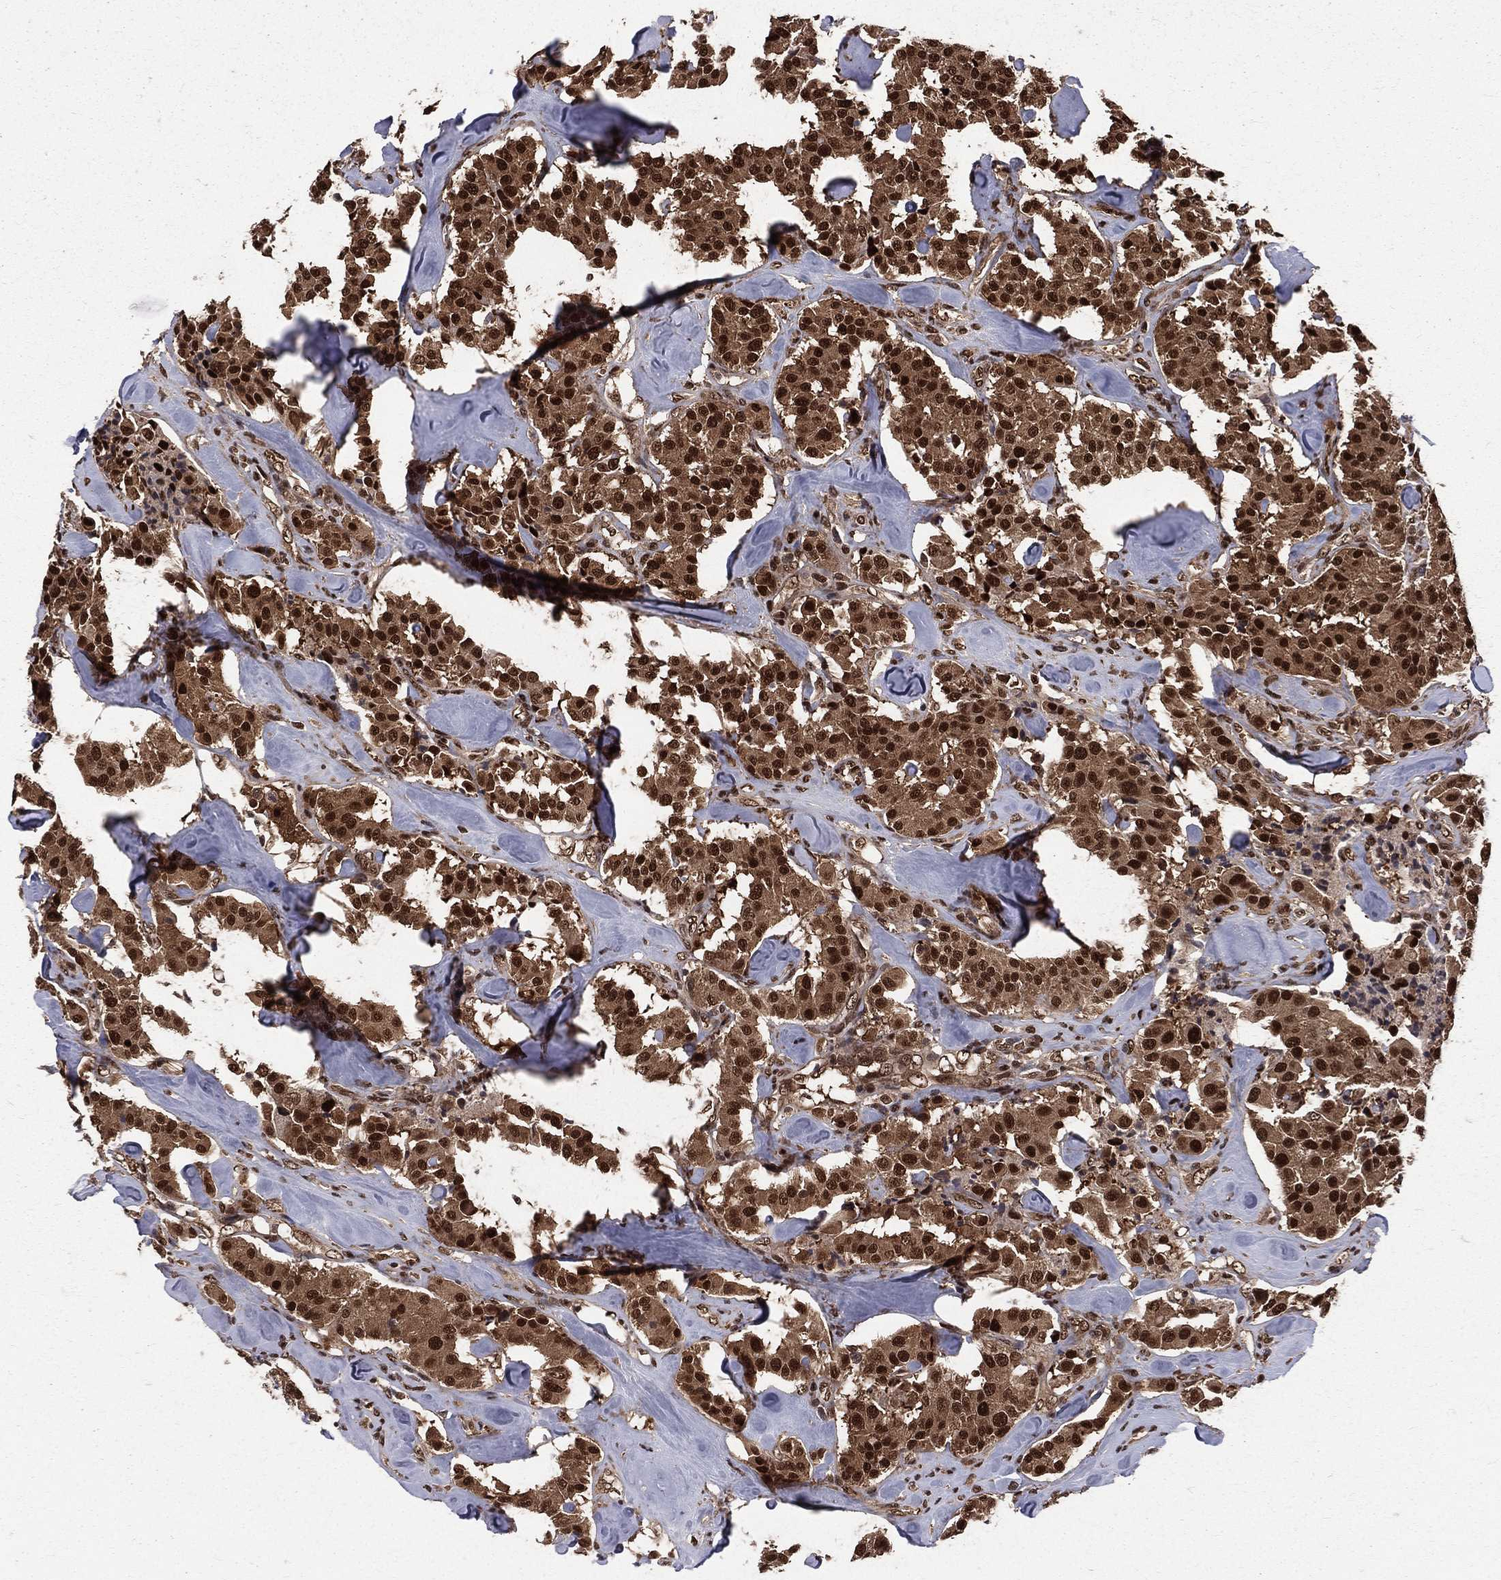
{"staining": {"intensity": "strong", "quantity": ">75%", "location": "cytoplasmic/membranous,nuclear"}, "tissue": "carcinoid", "cell_type": "Tumor cells", "image_type": "cancer", "snomed": [{"axis": "morphology", "description": "Carcinoid, malignant, NOS"}, {"axis": "topography", "description": "Pancreas"}], "caption": "This is a photomicrograph of IHC staining of carcinoid, which shows strong positivity in the cytoplasmic/membranous and nuclear of tumor cells.", "gene": "COPS4", "patient": {"sex": "male", "age": 41}}